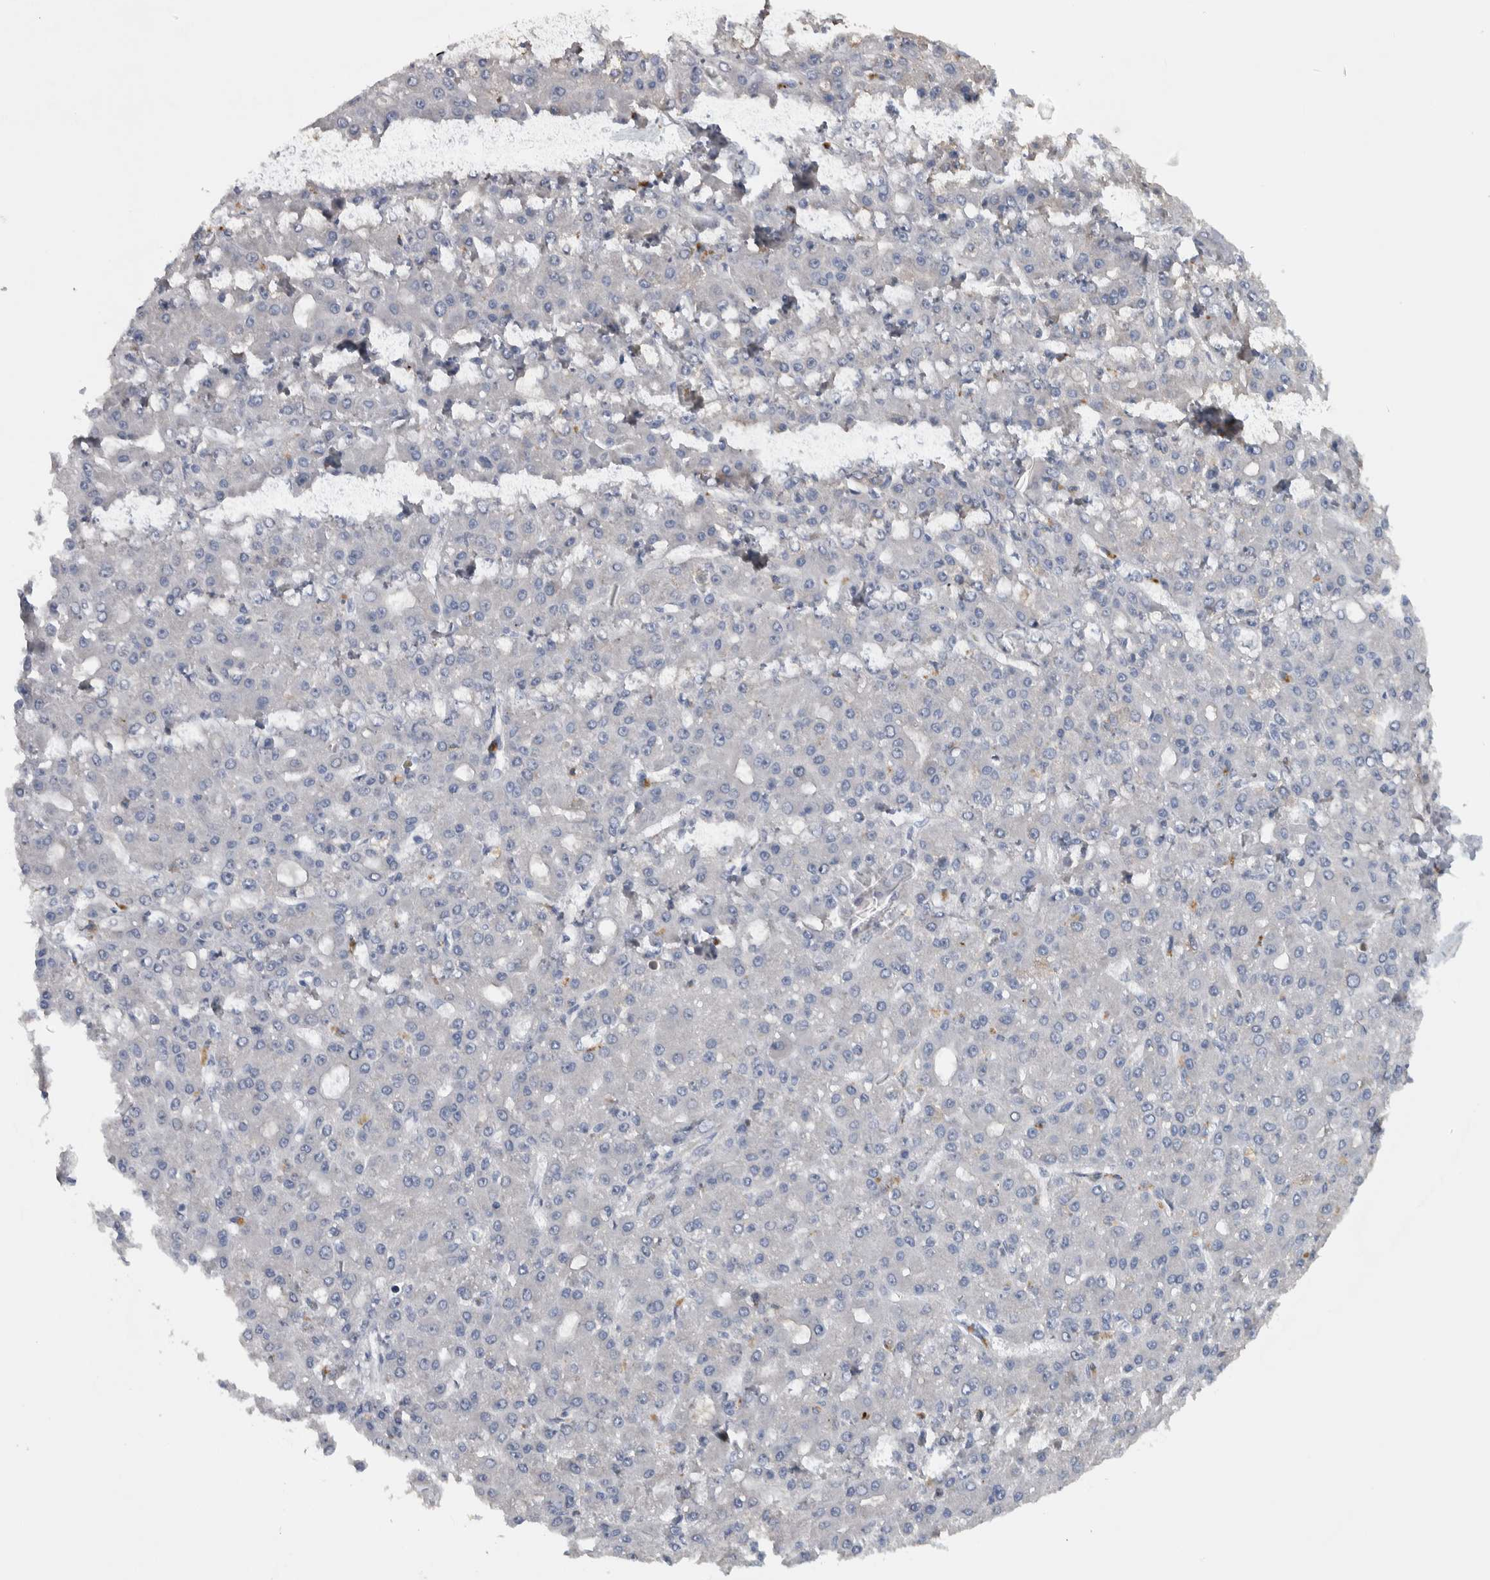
{"staining": {"intensity": "negative", "quantity": "none", "location": "none"}, "tissue": "liver cancer", "cell_type": "Tumor cells", "image_type": "cancer", "snomed": [{"axis": "morphology", "description": "Carcinoma, Hepatocellular, NOS"}, {"axis": "topography", "description": "Liver"}], "caption": "Immunohistochemistry (IHC) histopathology image of neoplastic tissue: human liver cancer (hepatocellular carcinoma) stained with DAB exhibits no significant protein staining in tumor cells.", "gene": "NT5C2", "patient": {"sex": "male", "age": 67}}